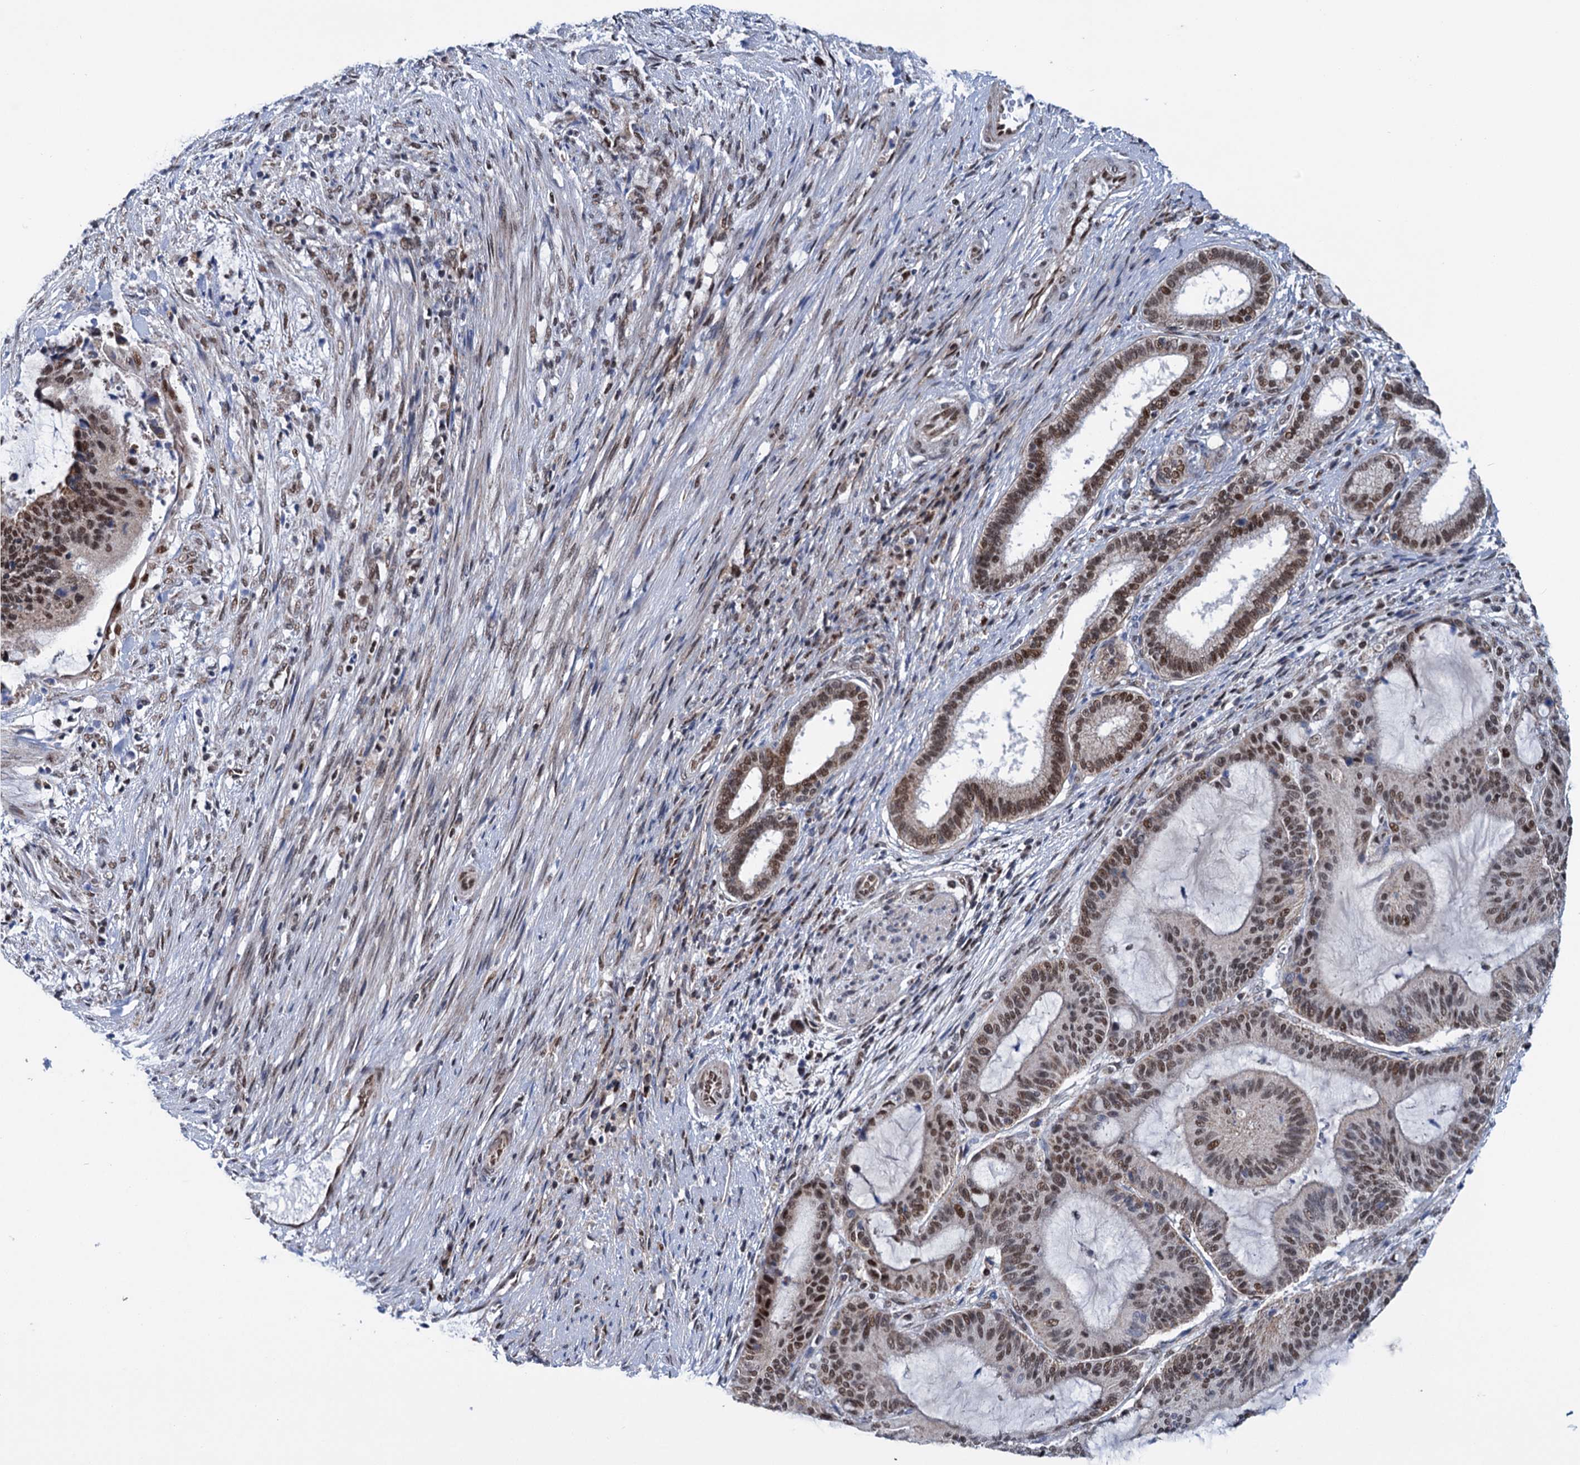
{"staining": {"intensity": "moderate", "quantity": ">75%", "location": "cytoplasmic/membranous,nuclear"}, "tissue": "liver cancer", "cell_type": "Tumor cells", "image_type": "cancer", "snomed": [{"axis": "morphology", "description": "Normal tissue, NOS"}, {"axis": "morphology", "description": "Cholangiocarcinoma"}, {"axis": "topography", "description": "Liver"}, {"axis": "topography", "description": "Peripheral nerve tissue"}], "caption": "A brown stain shows moderate cytoplasmic/membranous and nuclear expression of a protein in human liver cancer tumor cells.", "gene": "MORN3", "patient": {"sex": "female", "age": 73}}